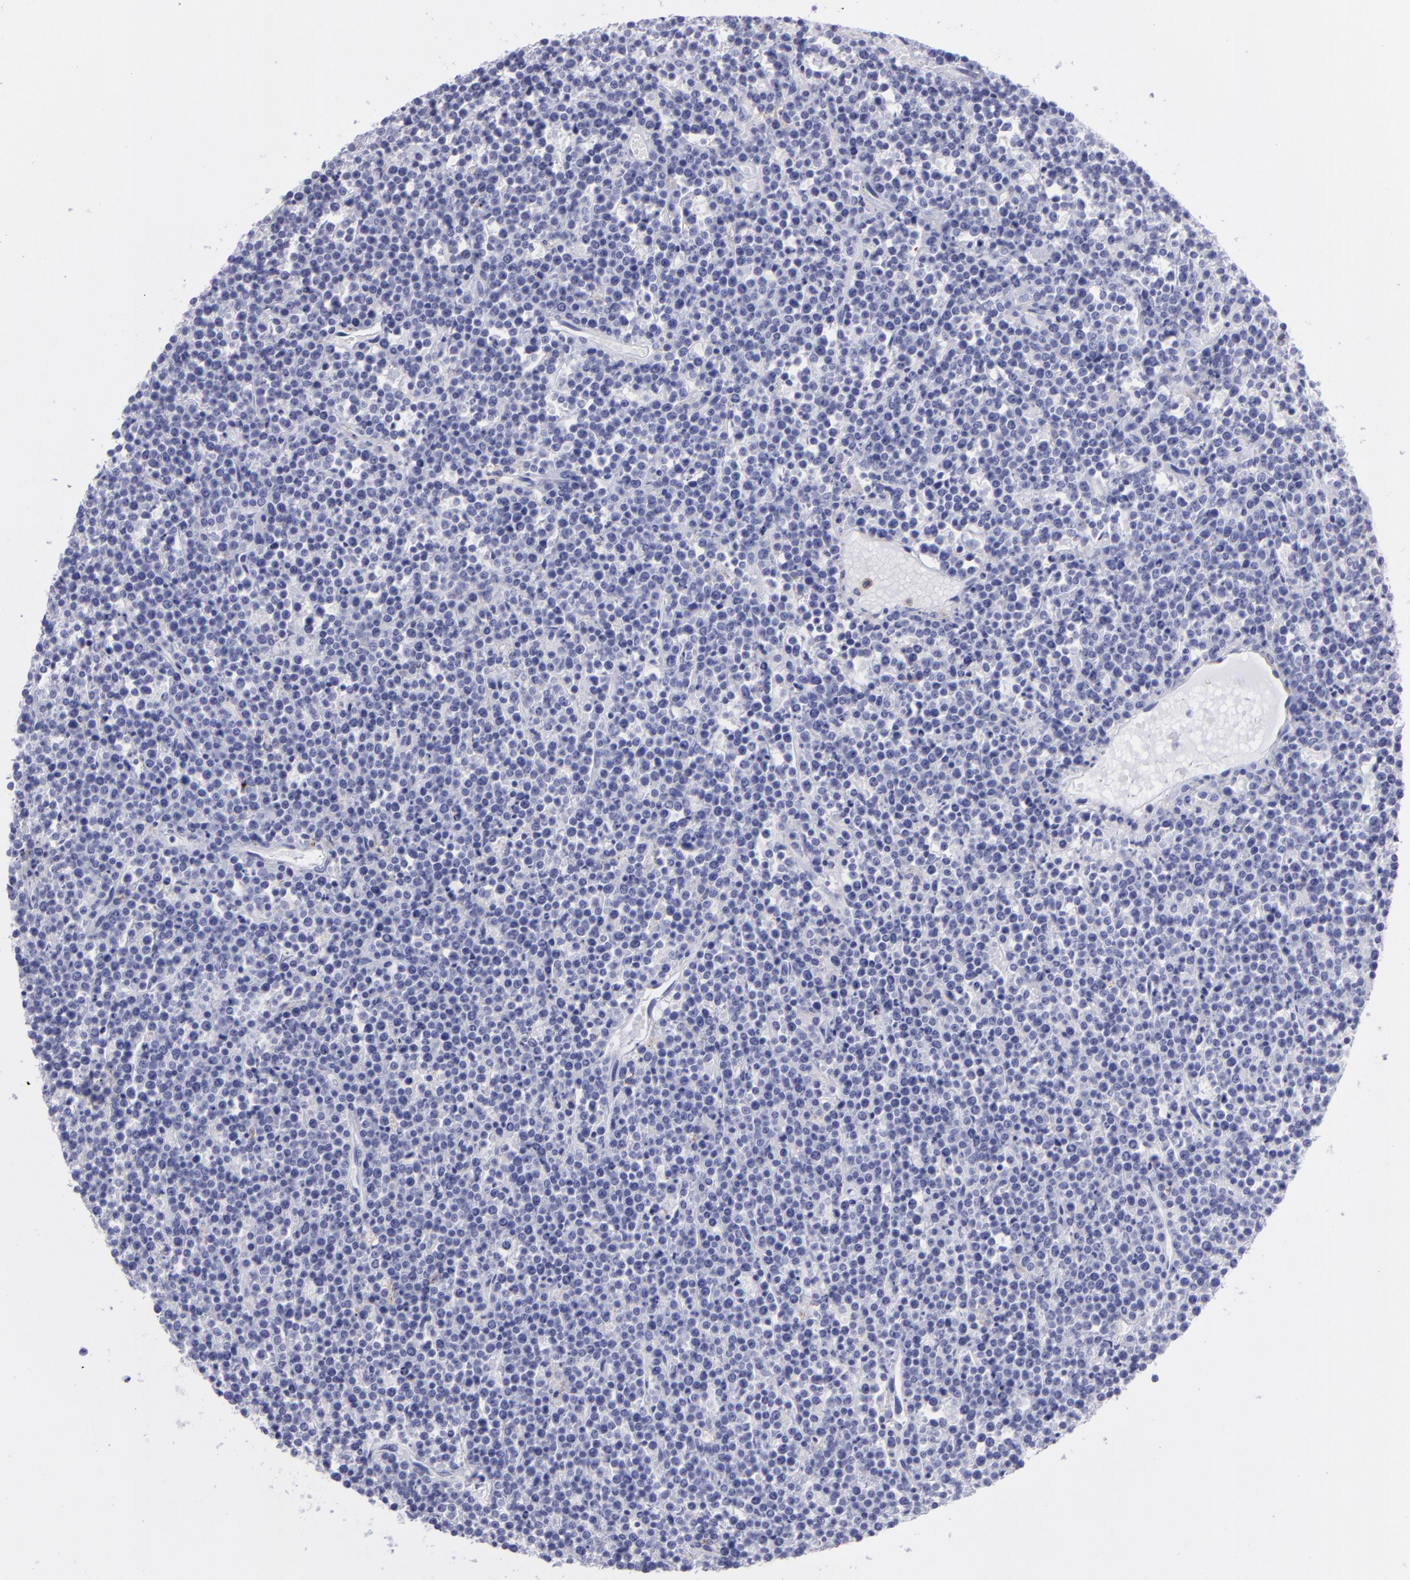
{"staining": {"intensity": "negative", "quantity": "none", "location": "none"}, "tissue": "lymphoma", "cell_type": "Tumor cells", "image_type": "cancer", "snomed": [{"axis": "morphology", "description": "Malignant lymphoma, non-Hodgkin's type, High grade"}, {"axis": "topography", "description": "Ovary"}], "caption": "Immunohistochemistry (IHC) histopathology image of neoplastic tissue: high-grade malignant lymphoma, non-Hodgkin's type stained with DAB (3,3'-diaminobenzidine) exhibits no significant protein expression in tumor cells.", "gene": "SELPLG", "patient": {"sex": "female", "age": 56}}